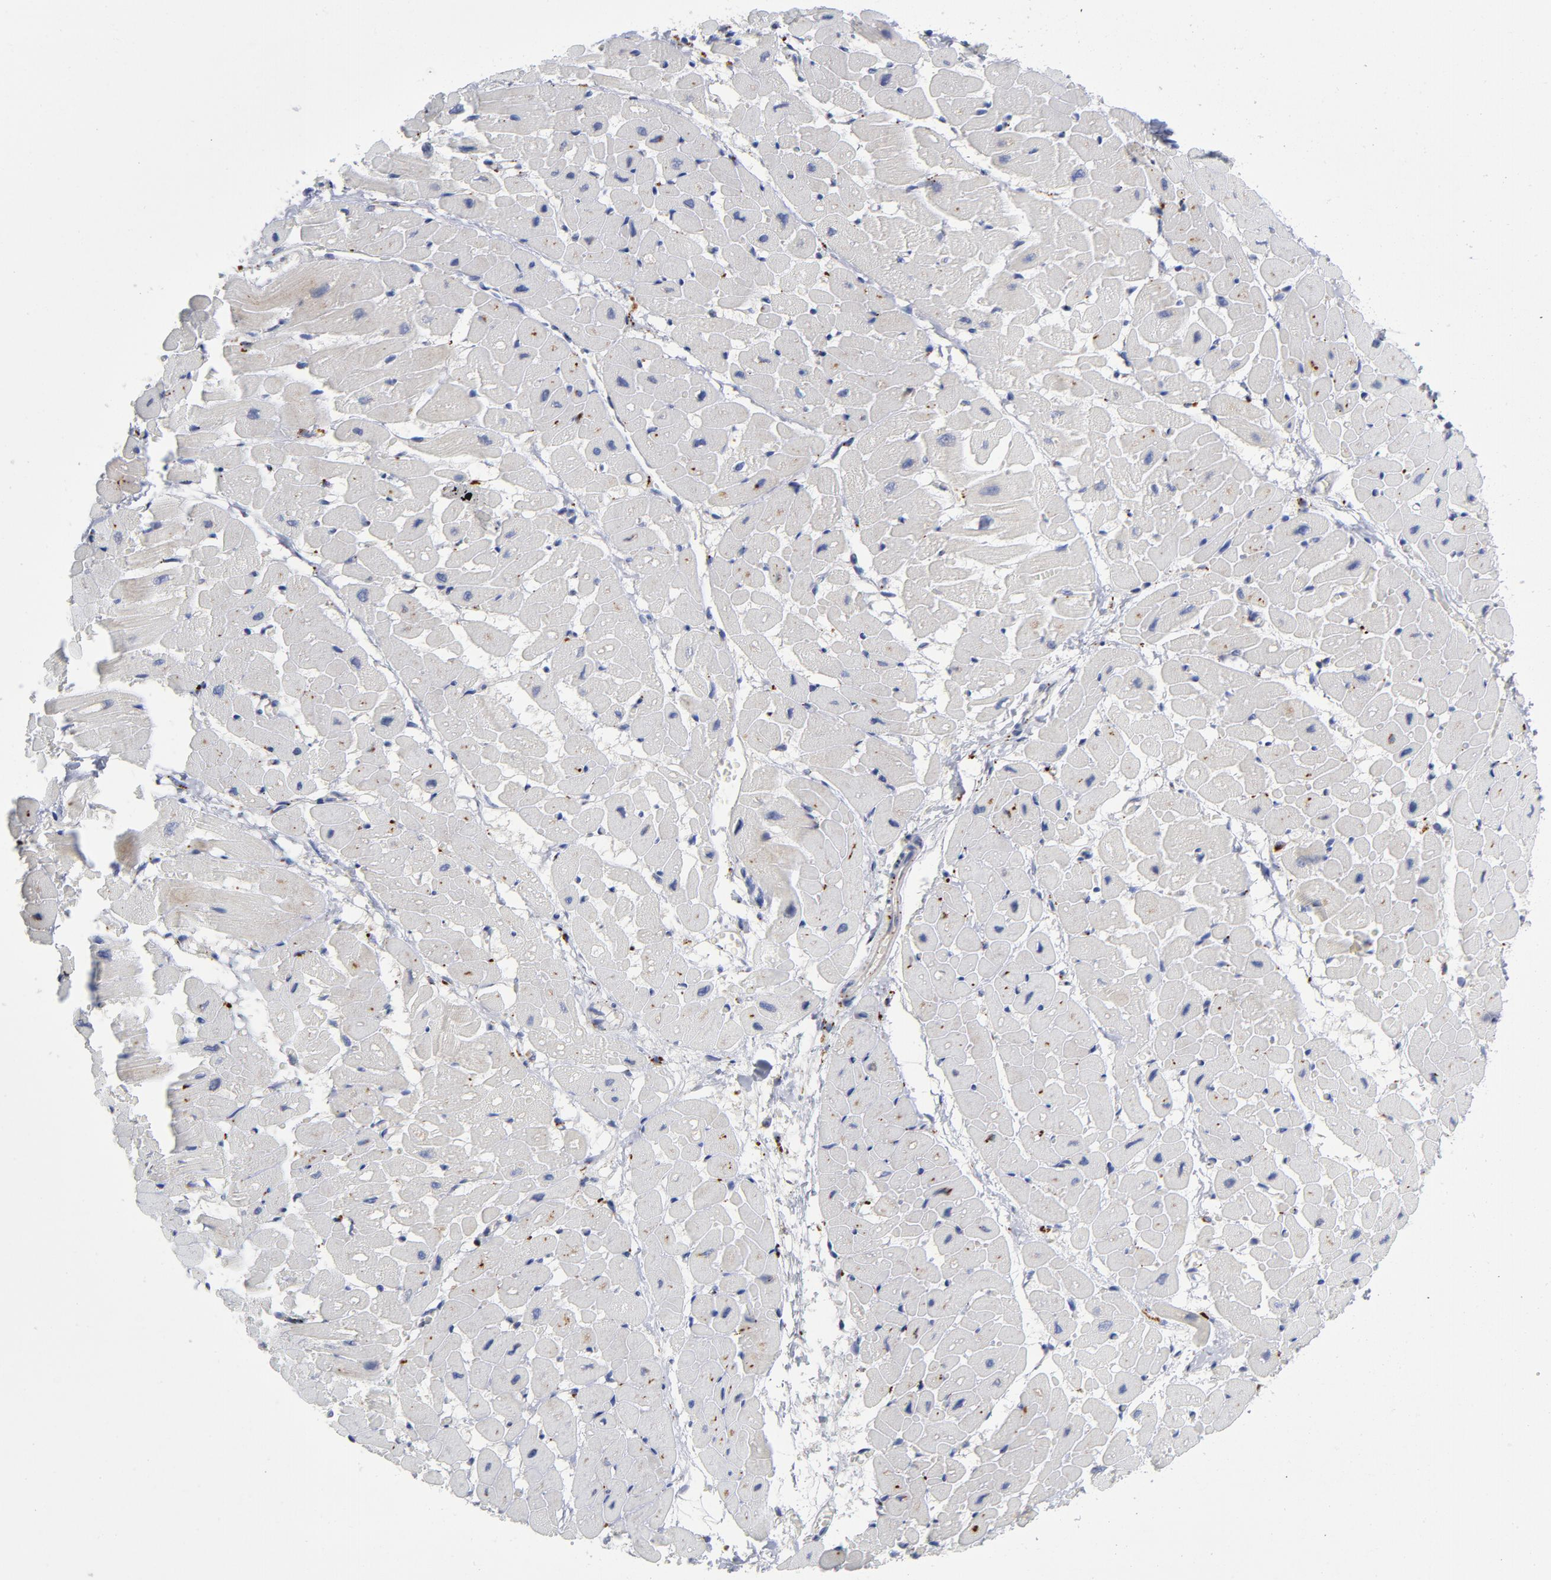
{"staining": {"intensity": "weak", "quantity": "<25%", "location": "cytoplasmic/membranous"}, "tissue": "heart muscle", "cell_type": "Cardiomyocytes", "image_type": "normal", "snomed": [{"axis": "morphology", "description": "Normal tissue, NOS"}, {"axis": "topography", "description": "Heart"}], "caption": "A photomicrograph of heart muscle stained for a protein exhibits no brown staining in cardiomyocytes.", "gene": "AKT2", "patient": {"sex": "male", "age": 45}}